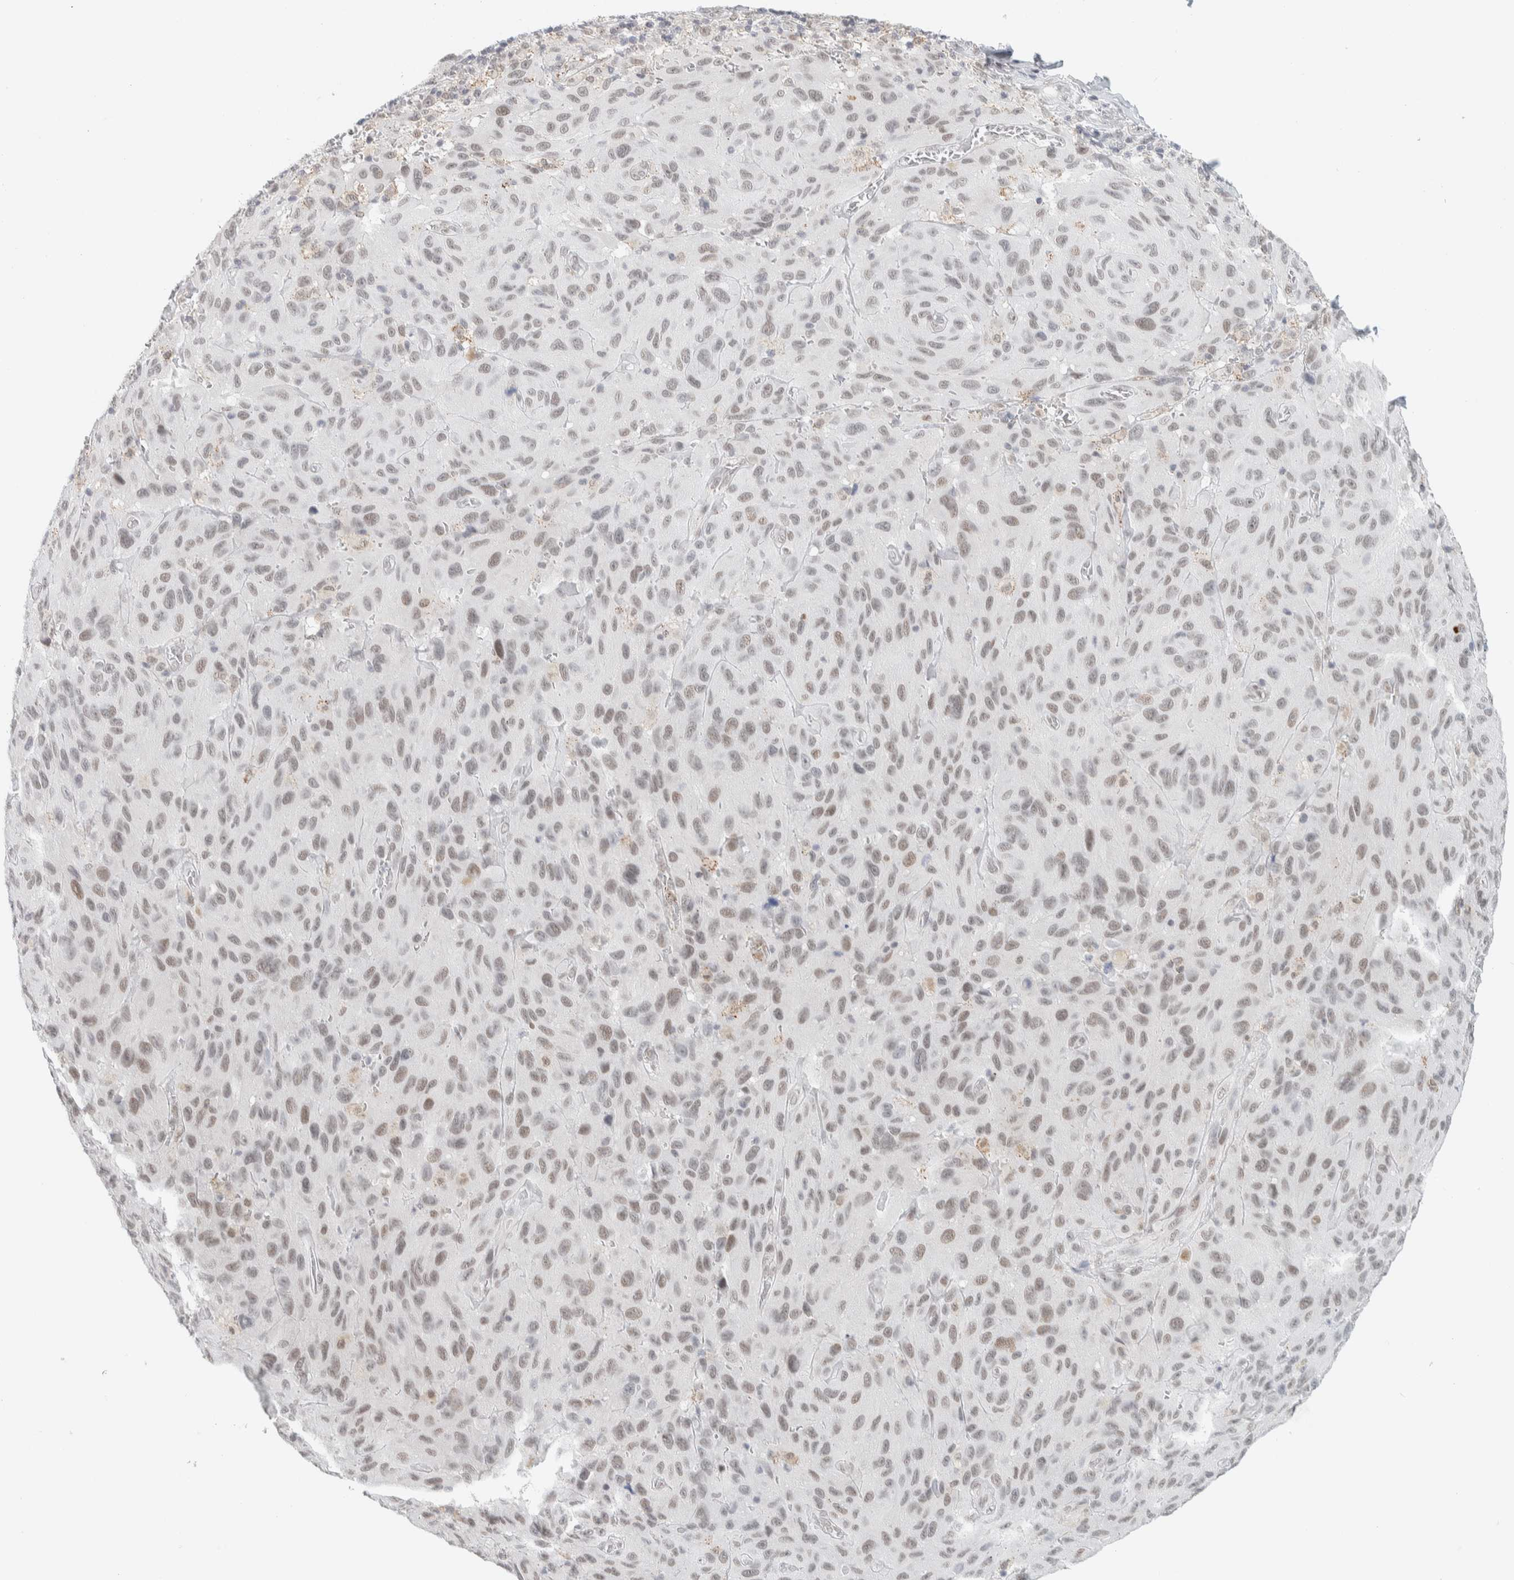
{"staining": {"intensity": "weak", "quantity": ">75%", "location": "nuclear"}, "tissue": "melanoma", "cell_type": "Tumor cells", "image_type": "cancer", "snomed": [{"axis": "morphology", "description": "Malignant melanoma, NOS"}, {"axis": "topography", "description": "Skin"}], "caption": "About >75% of tumor cells in human malignant melanoma exhibit weak nuclear protein positivity as visualized by brown immunohistochemical staining.", "gene": "CDH17", "patient": {"sex": "male", "age": 66}}